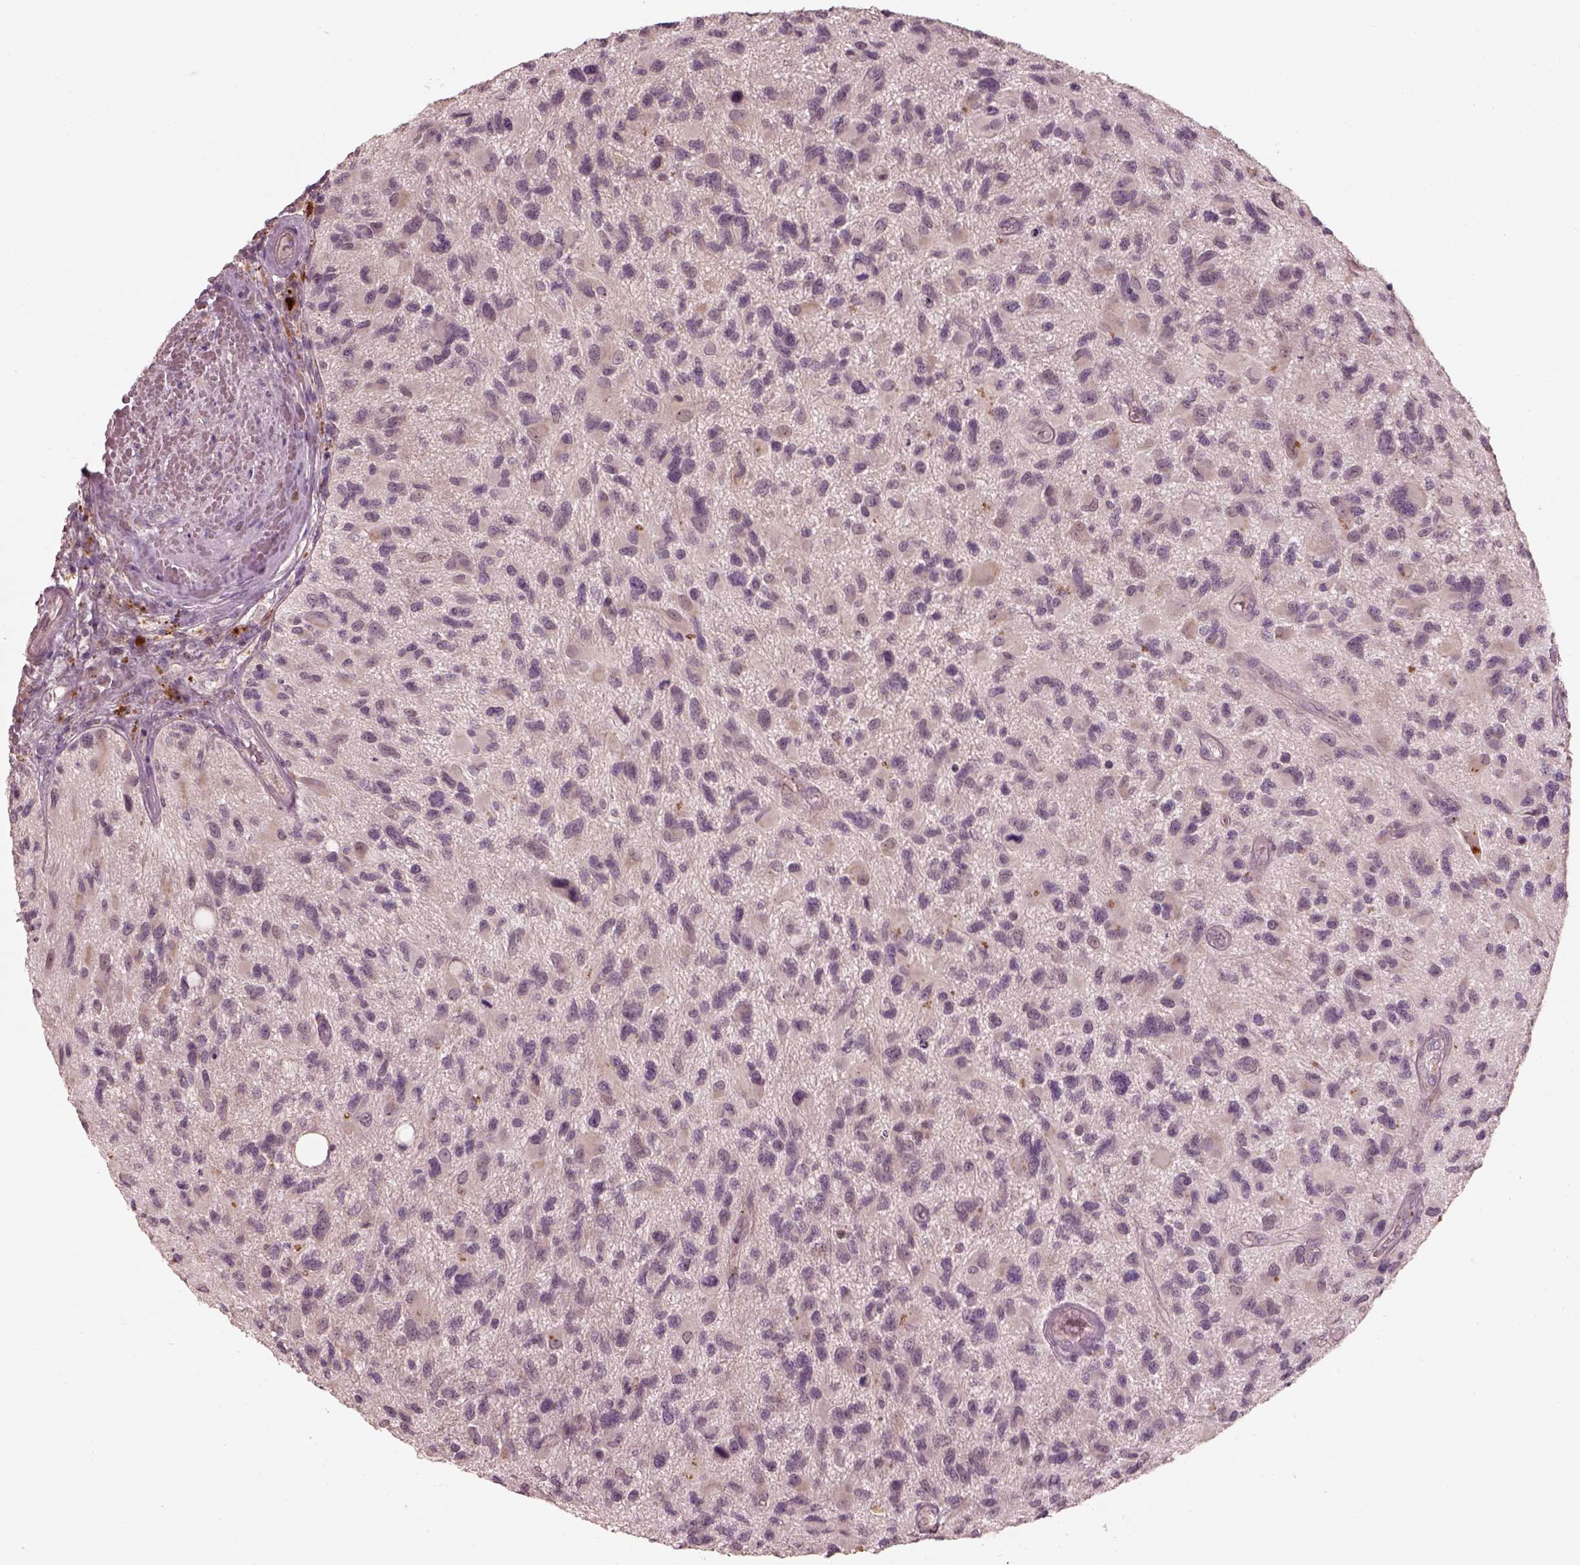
{"staining": {"intensity": "negative", "quantity": "none", "location": "none"}, "tissue": "glioma", "cell_type": "Tumor cells", "image_type": "cancer", "snomed": [{"axis": "morphology", "description": "Glioma, malignant, NOS"}, {"axis": "morphology", "description": "Glioma, malignant, High grade"}, {"axis": "topography", "description": "Brain"}], "caption": "Malignant glioma was stained to show a protein in brown. There is no significant positivity in tumor cells.", "gene": "SLC25A46", "patient": {"sex": "female", "age": 71}}